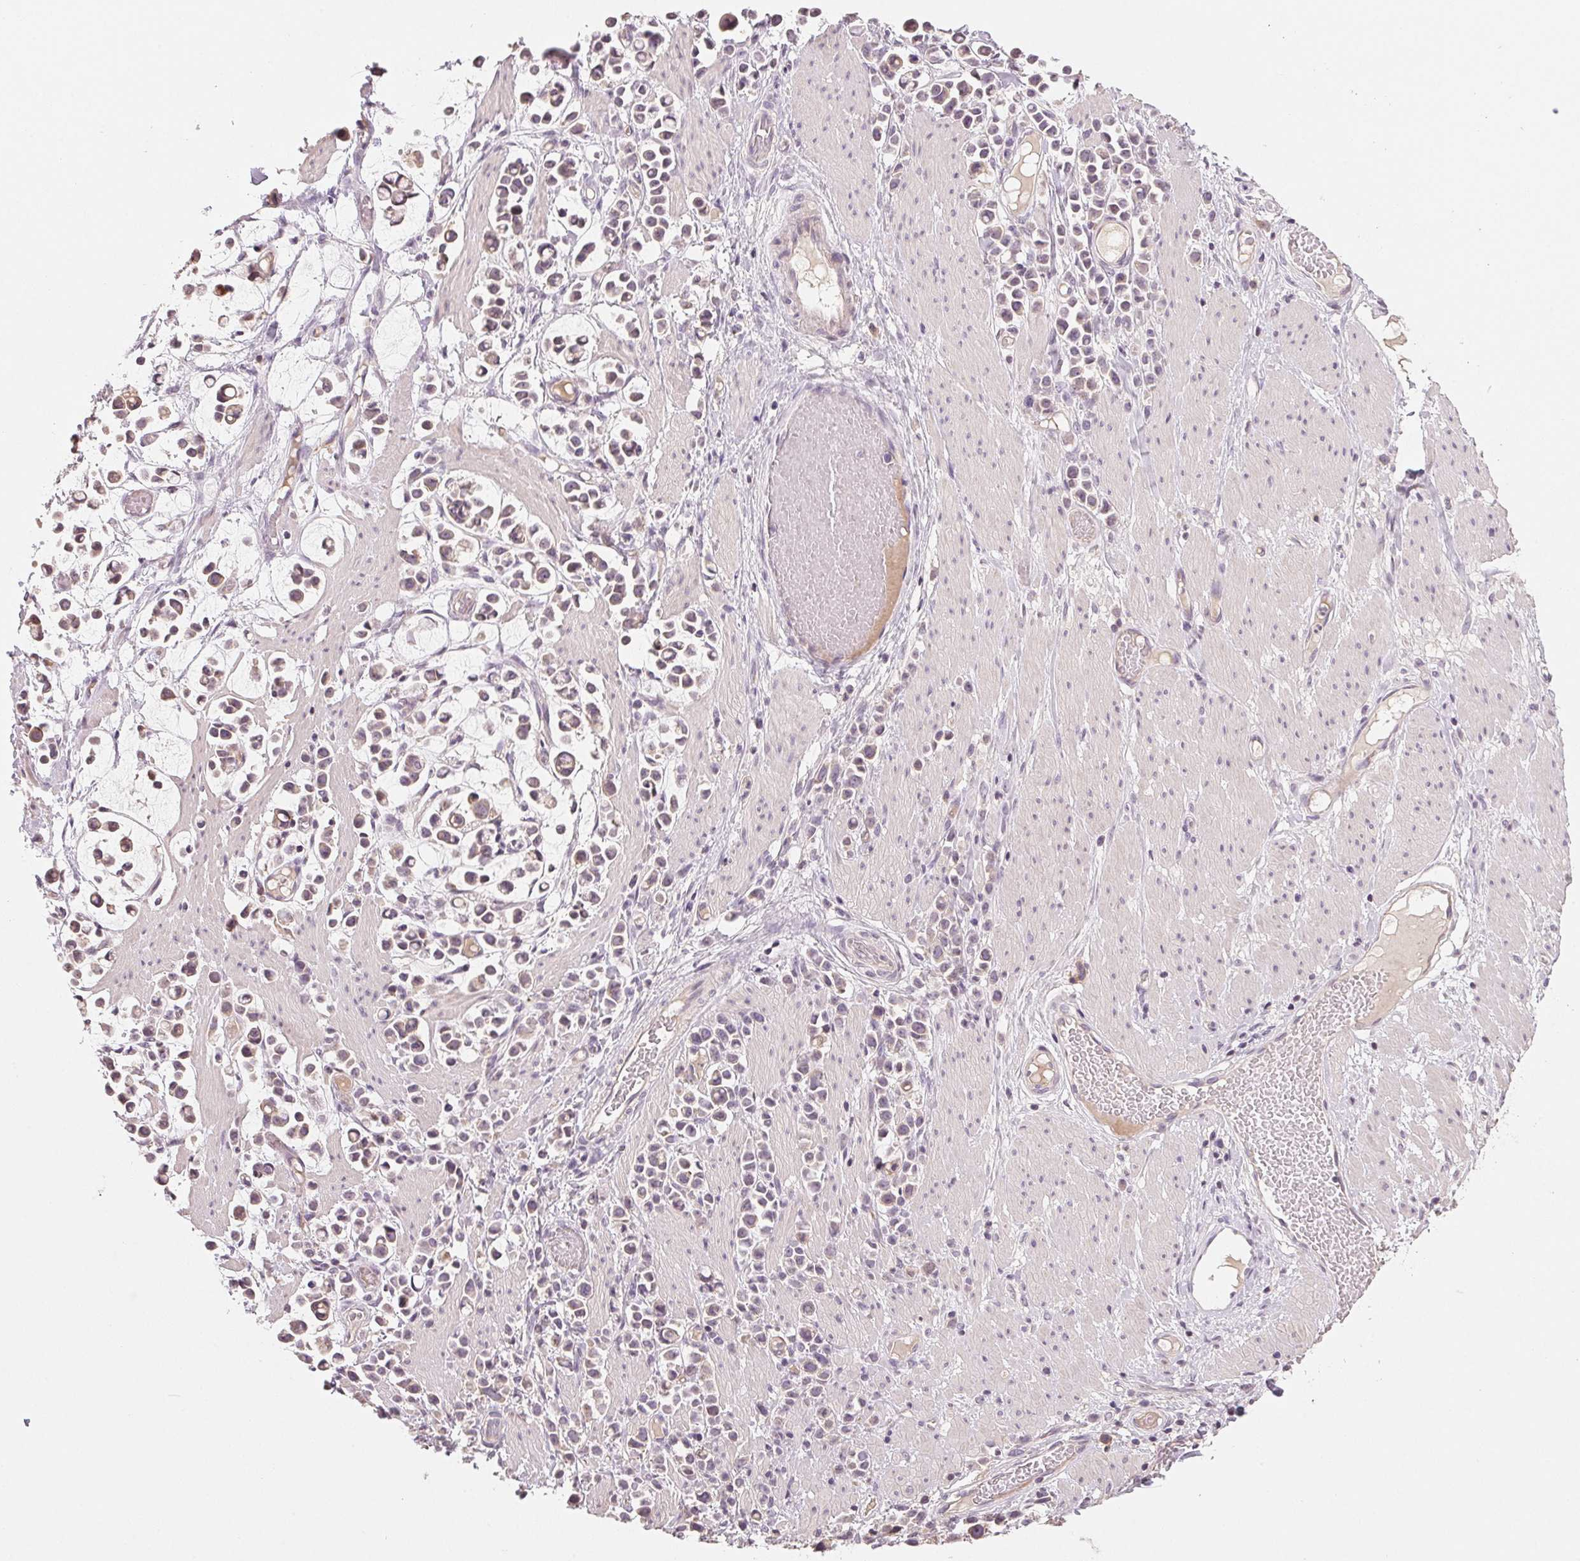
{"staining": {"intensity": "moderate", "quantity": "25%-75%", "location": "cytoplasmic/membranous"}, "tissue": "stomach cancer", "cell_type": "Tumor cells", "image_type": "cancer", "snomed": [{"axis": "morphology", "description": "Adenocarcinoma, NOS"}, {"axis": "topography", "description": "Stomach"}], "caption": "High-magnification brightfield microscopy of stomach cancer stained with DAB (3,3'-diaminobenzidine) (brown) and counterstained with hematoxylin (blue). tumor cells exhibit moderate cytoplasmic/membranous staining is identified in about25%-75% of cells.", "gene": "AQP8", "patient": {"sex": "male", "age": 82}}